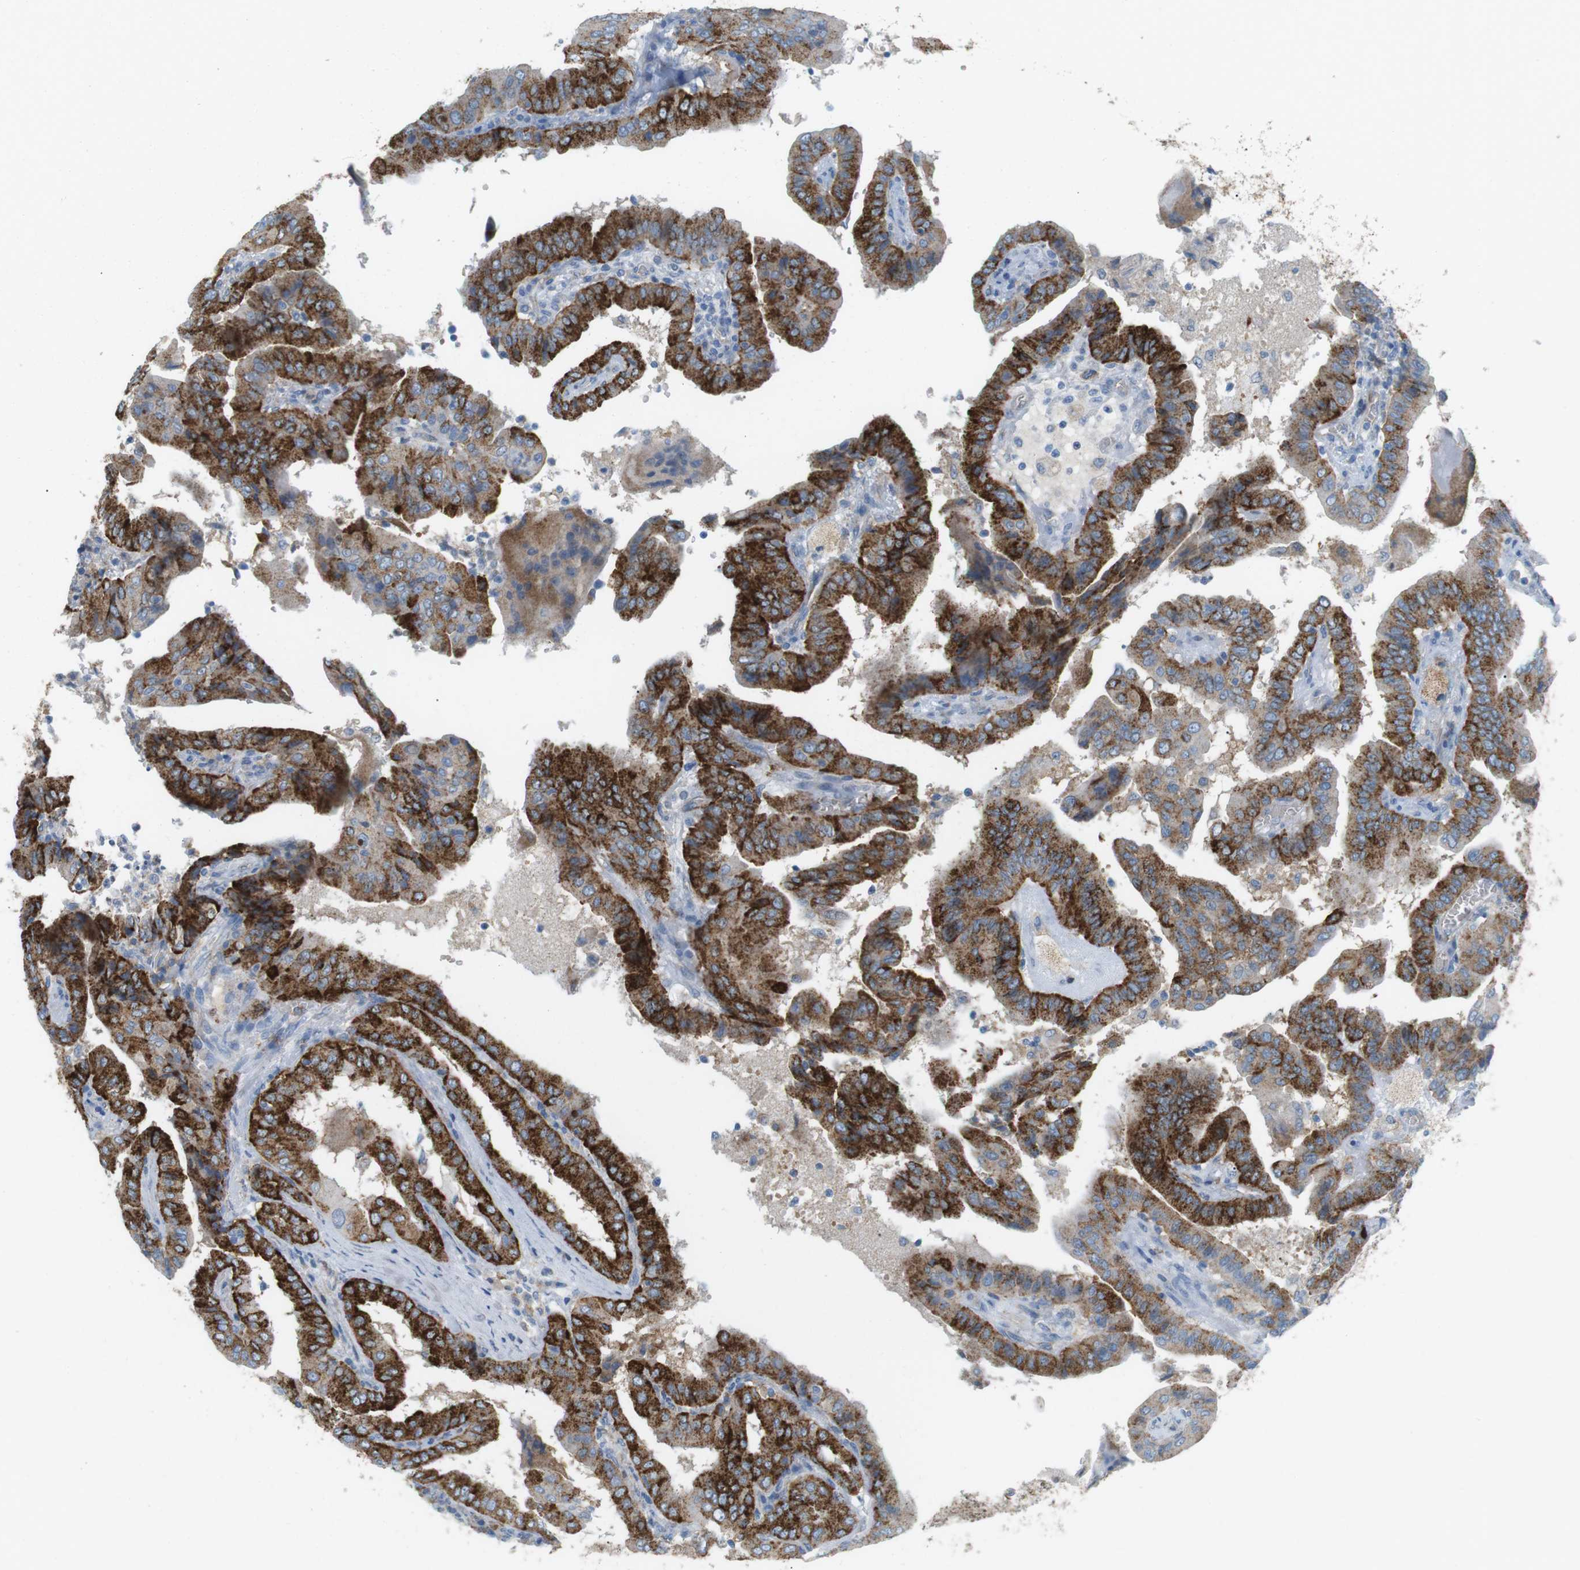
{"staining": {"intensity": "strong", "quantity": ">75%", "location": "cytoplasmic/membranous"}, "tissue": "thyroid cancer", "cell_type": "Tumor cells", "image_type": "cancer", "snomed": [{"axis": "morphology", "description": "Papillary adenocarcinoma, NOS"}, {"axis": "topography", "description": "Thyroid gland"}], "caption": "Human thyroid papillary adenocarcinoma stained for a protein (brown) shows strong cytoplasmic/membranous positive staining in approximately >75% of tumor cells.", "gene": "VAMP1", "patient": {"sex": "male", "age": 33}}